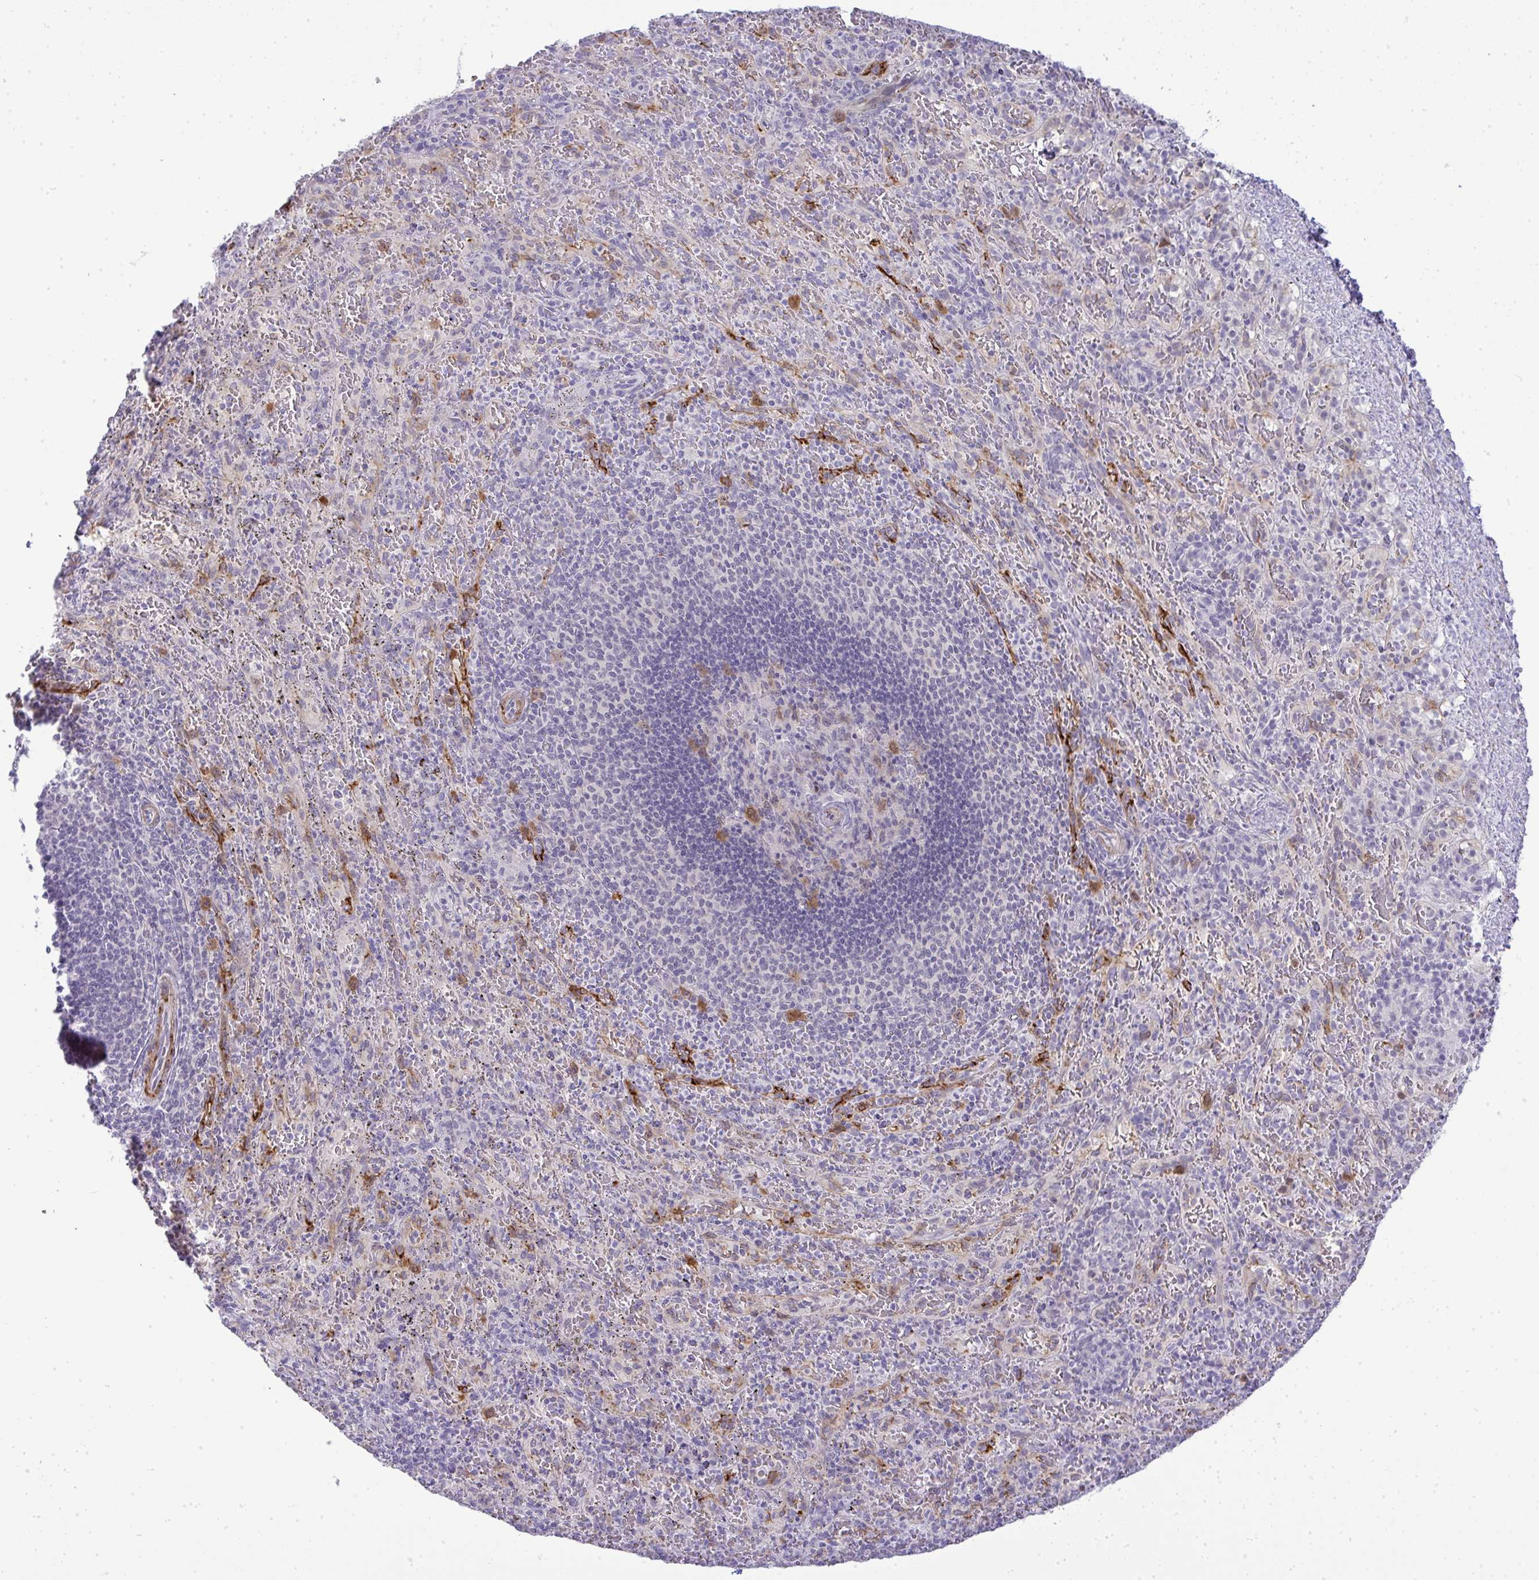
{"staining": {"intensity": "negative", "quantity": "none", "location": "none"}, "tissue": "spleen", "cell_type": "Cells in red pulp", "image_type": "normal", "snomed": [{"axis": "morphology", "description": "Normal tissue, NOS"}, {"axis": "topography", "description": "Spleen"}], "caption": "An image of spleen stained for a protein displays no brown staining in cells in red pulp. Nuclei are stained in blue.", "gene": "UBE2S", "patient": {"sex": "male", "age": 57}}